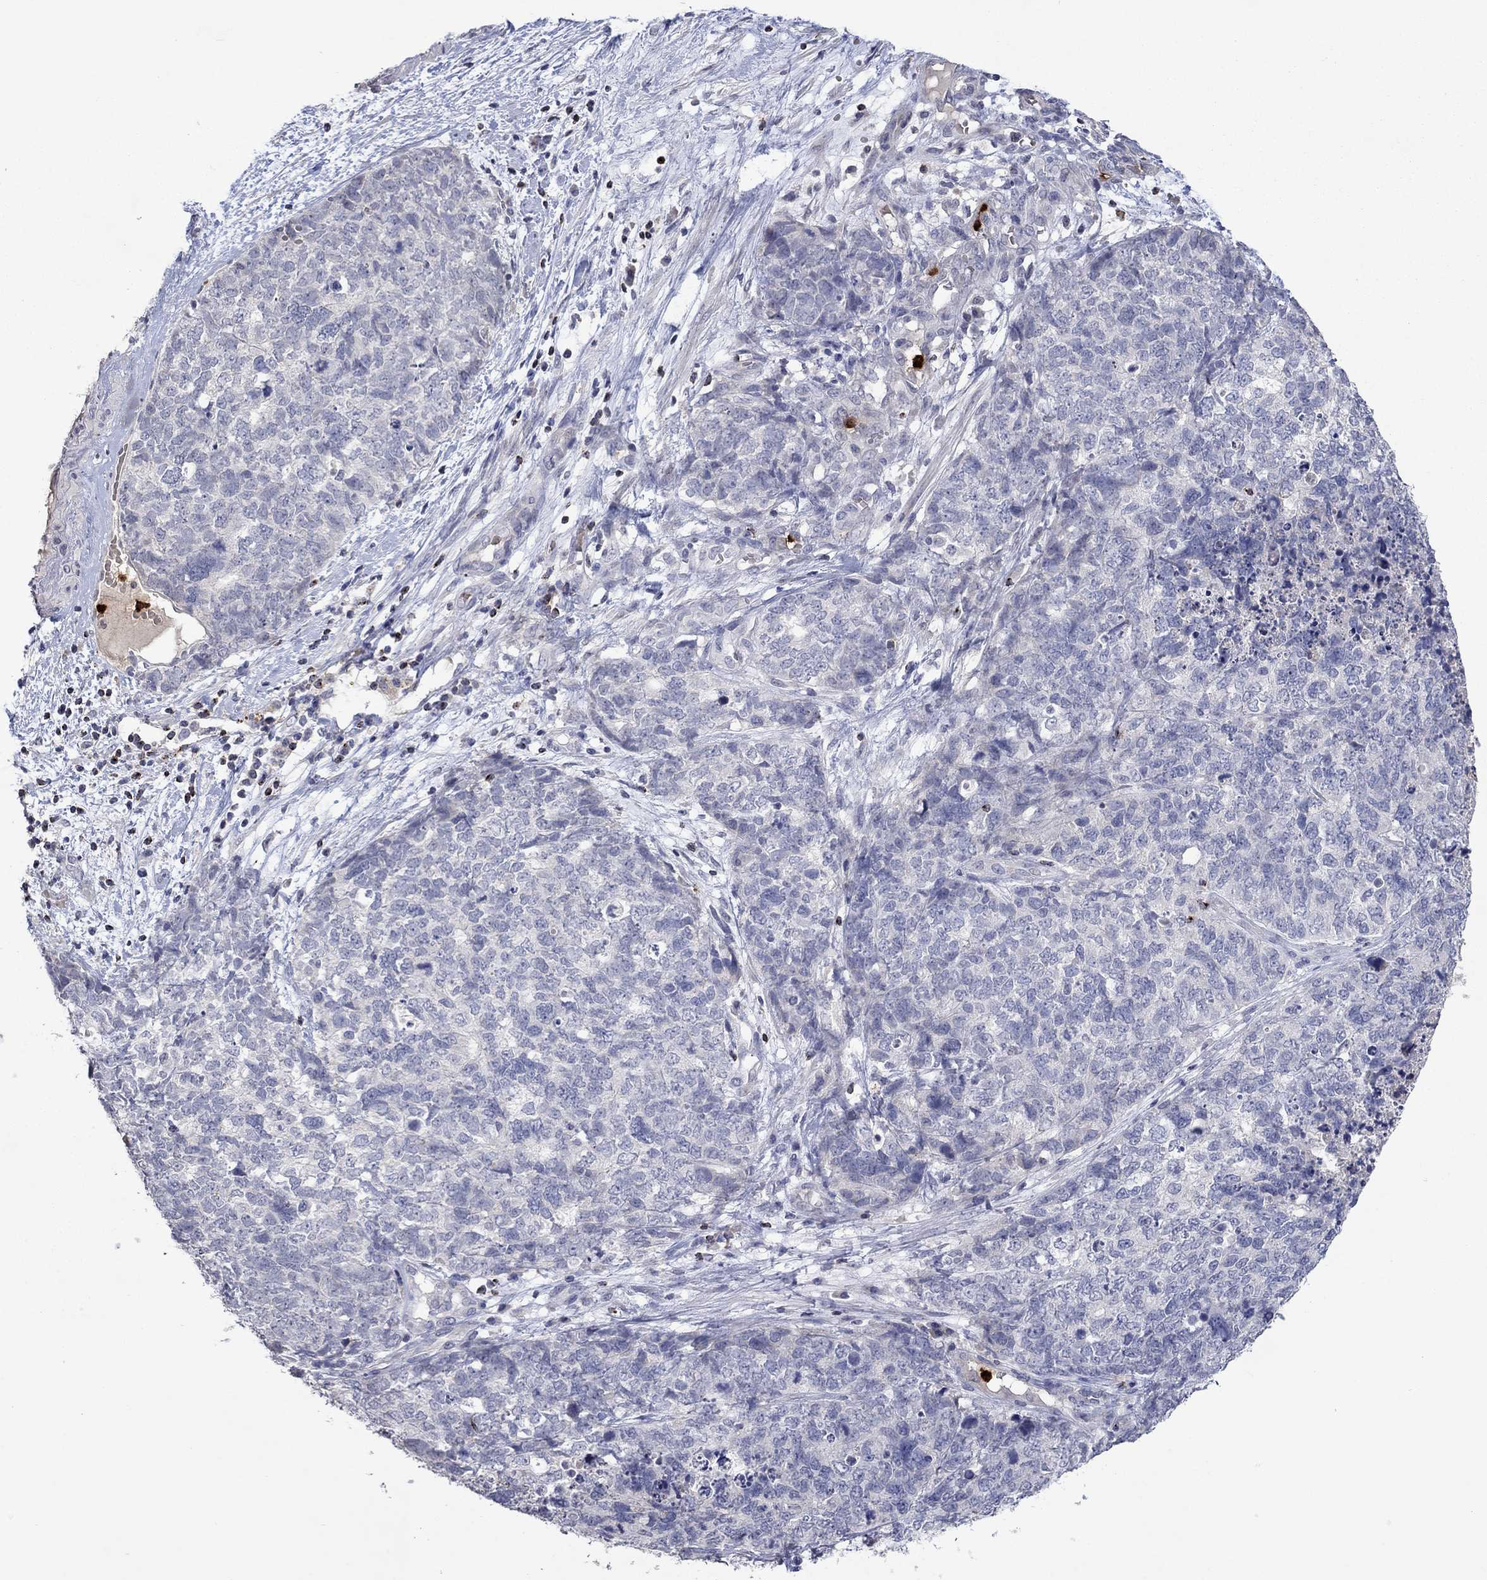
{"staining": {"intensity": "negative", "quantity": "none", "location": "none"}, "tissue": "cervical cancer", "cell_type": "Tumor cells", "image_type": "cancer", "snomed": [{"axis": "morphology", "description": "Squamous cell carcinoma, NOS"}, {"axis": "topography", "description": "Cervix"}], "caption": "DAB immunohistochemical staining of cervical cancer (squamous cell carcinoma) reveals no significant positivity in tumor cells.", "gene": "CCL5", "patient": {"sex": "female", "age": 63}}